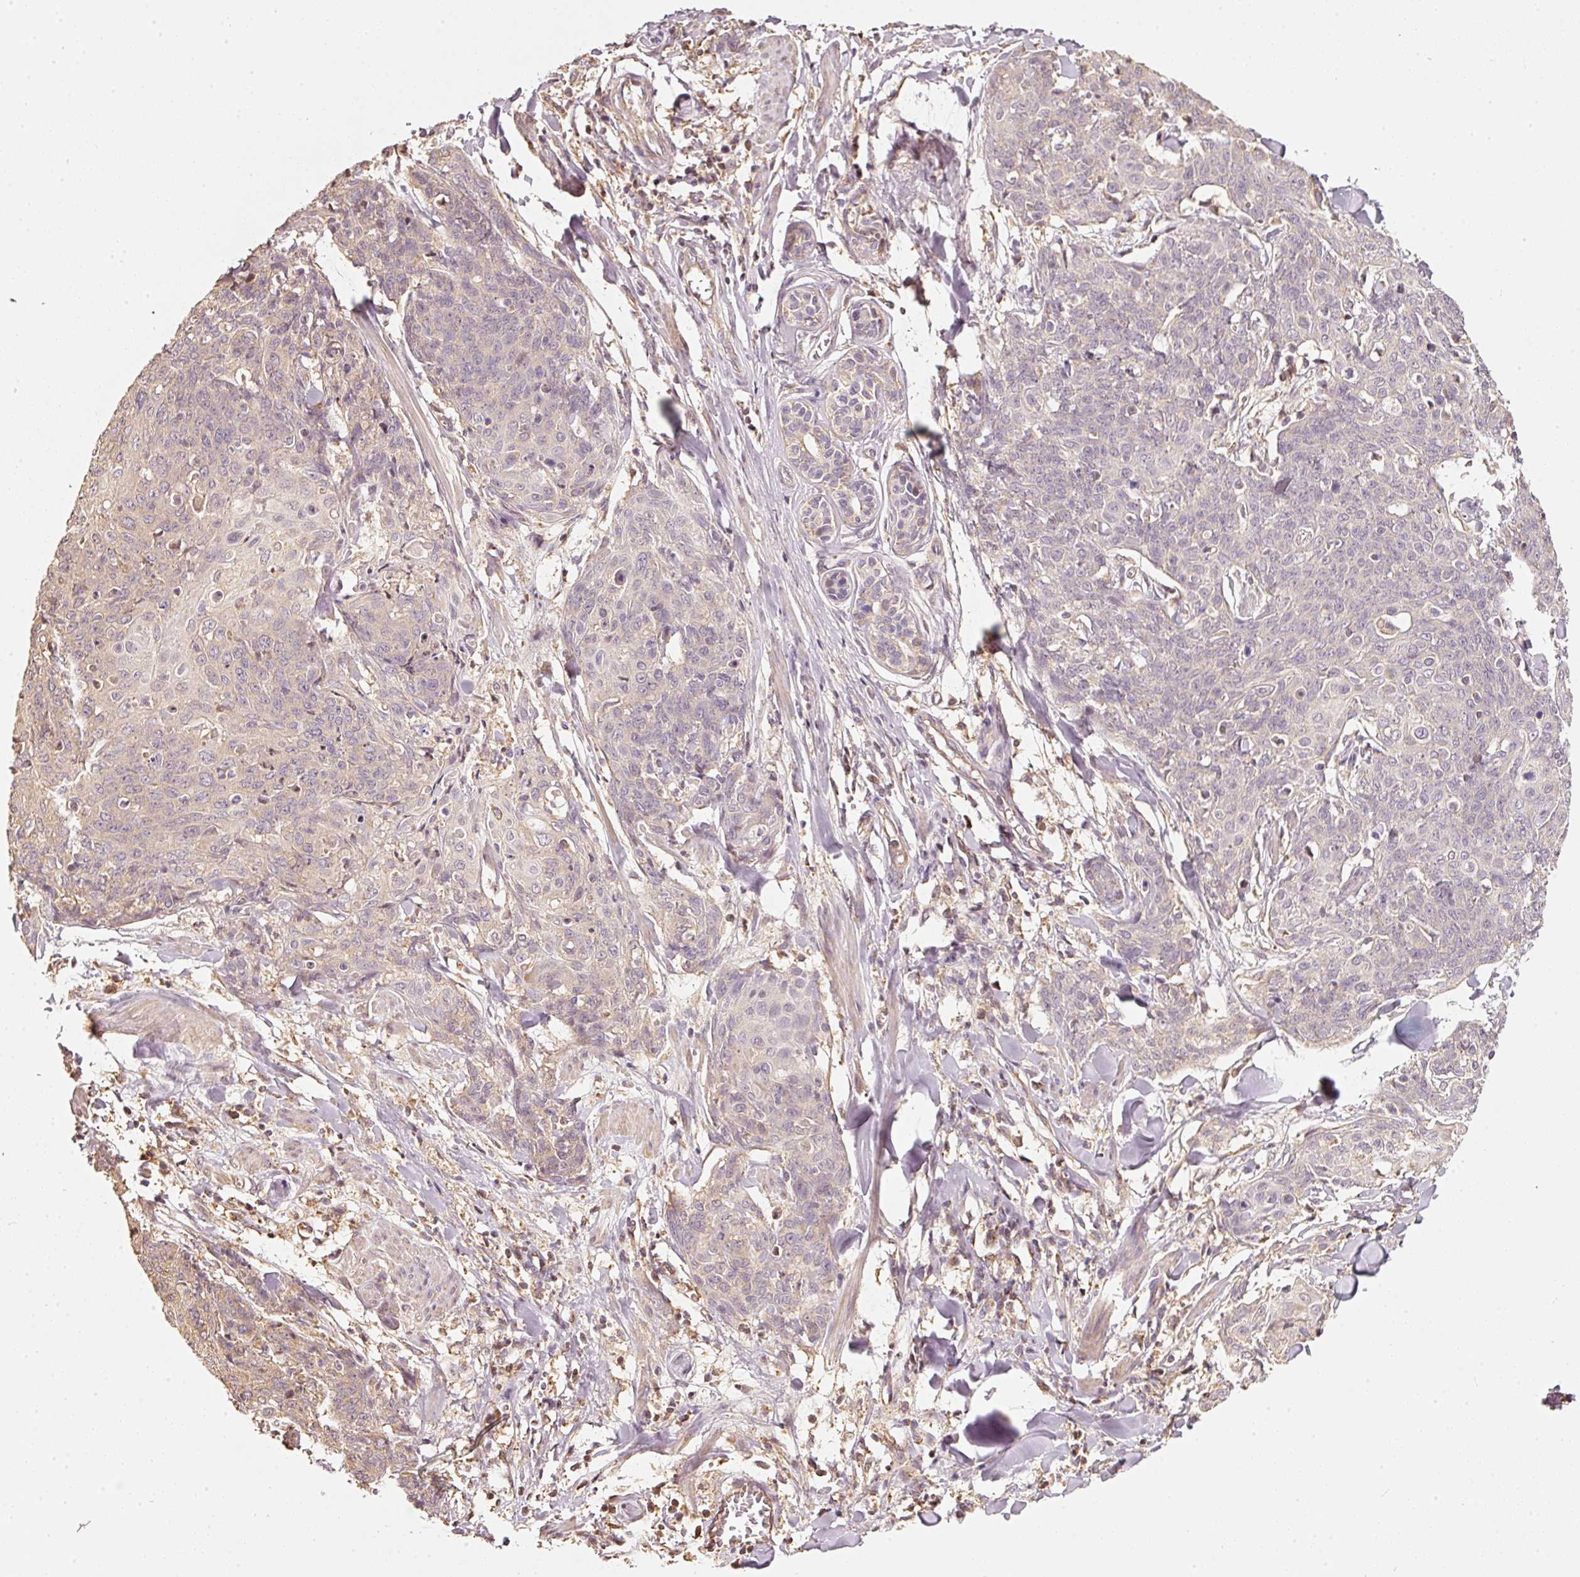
{"staining": {"intensity": "weak", "quantity": "<25%", "location": "cytoplasmic/membranous"}, "tissue": "skin cancer", "cell_type": "Tumor cells", "image_type": "cancer", "snomed": [{"axis": "morphology", "description": "Squamous cell carcinoma, NOS"}, {"axis": "topography", "description": "Skin"}, {"axis": "topography", "description": "Vulva"}], "caption": "This is an immunohistochemistry (IHC) photomicrograph of human skin squamous cell carcinoma. There is no positivity in tumor cells.", "gene": "RAB35", "patient": {"sex": "female", "age": 85}}